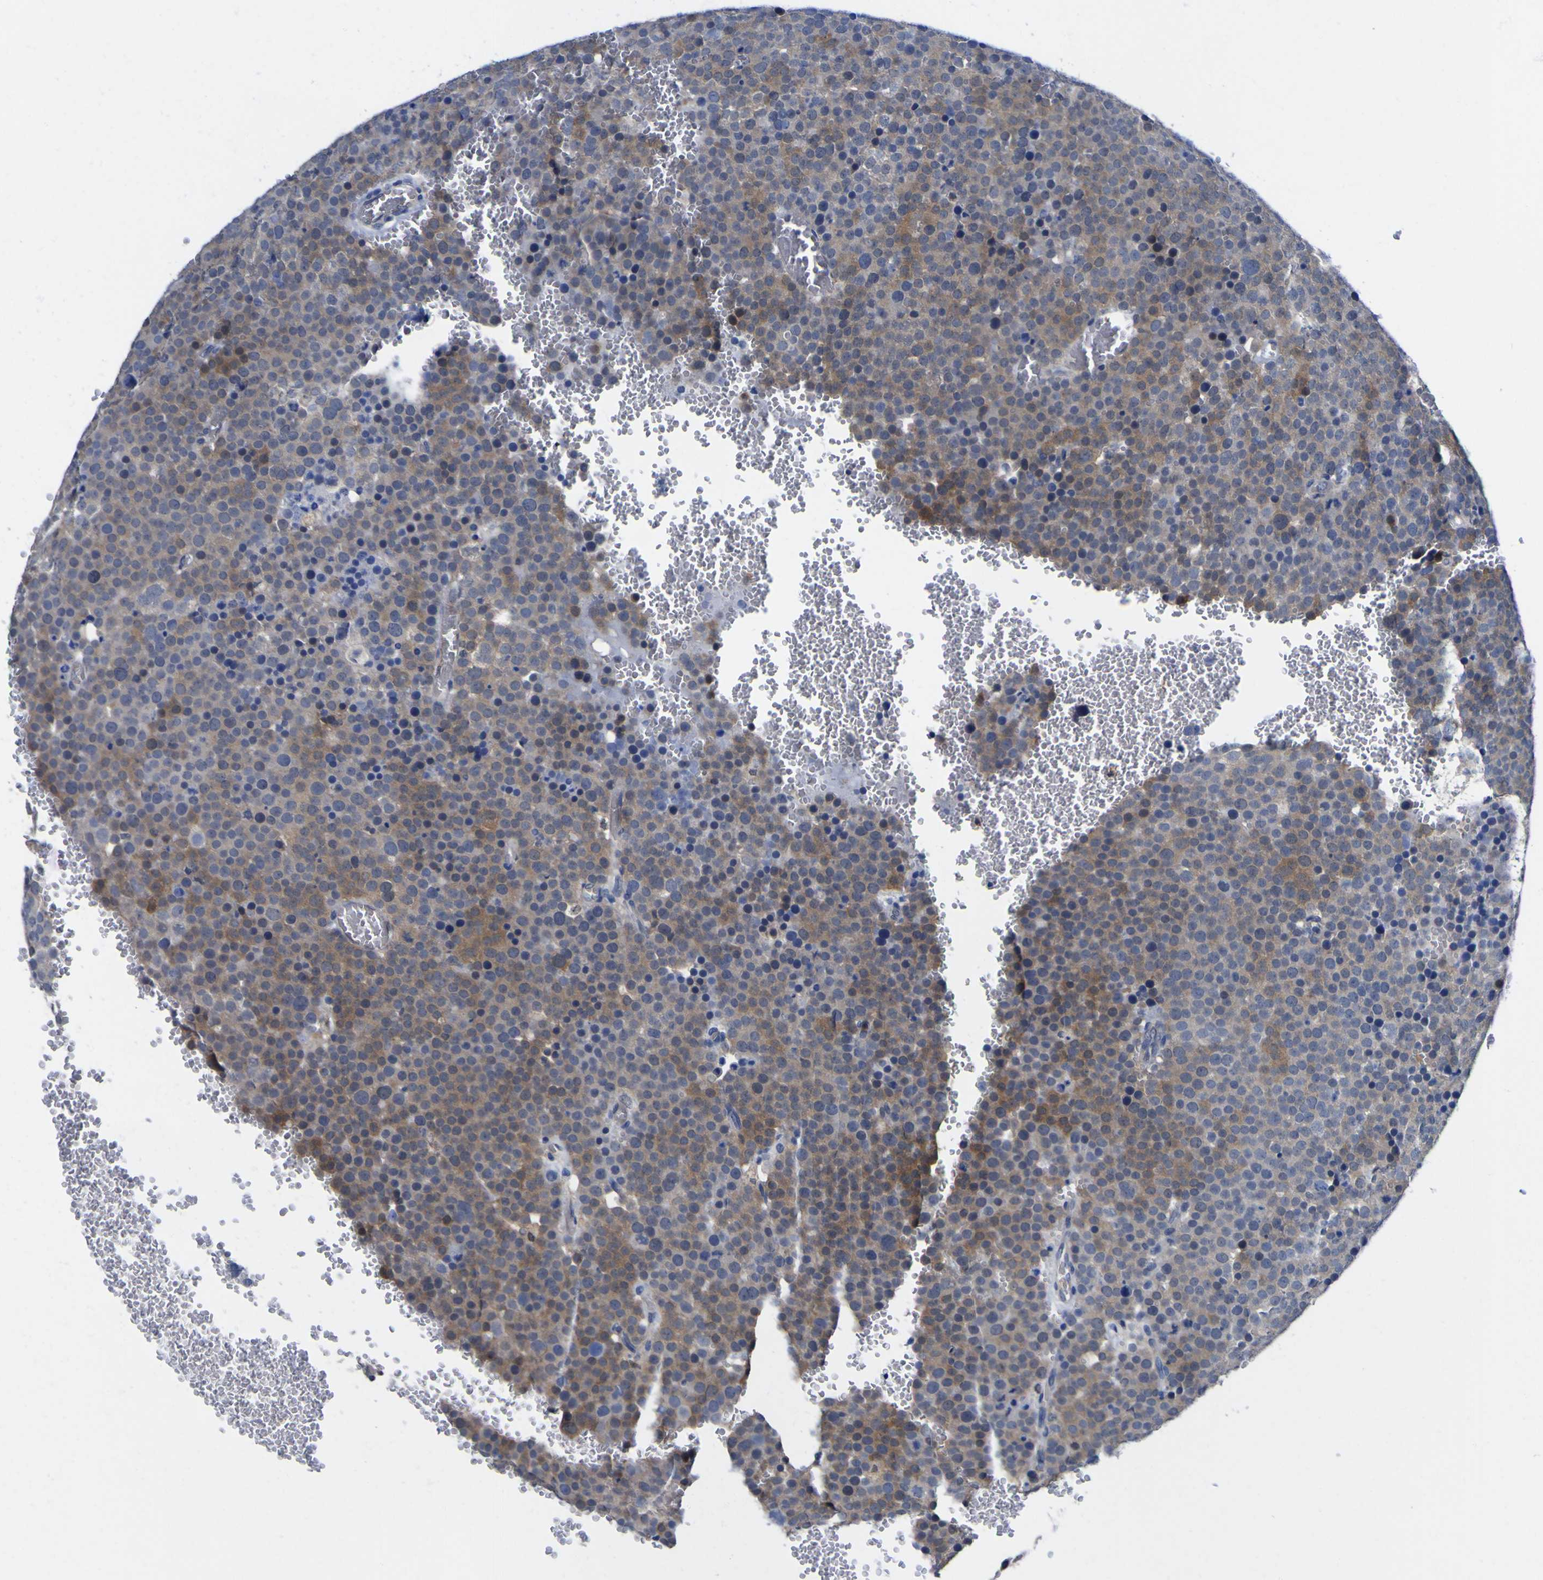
{"staining": {"intensity": "moderate", "quantity": "25%-75%", "location": "cytoplasmic/membranous"}, "tissue": "testis cancer", "cell_type": "Tumor cells", "image_type": "cancer", "snomed": [{"axis": "morphology", "description": "Seminoma, NOS"}, {"axis": "topography", "description": "Testis"}], "caption": "The immunohistochemical stain highlights moderate cytoplasmic/membranous positivity in tumor cells of testis seminoma tissue.", "gene": "CASP6", "patient": {"sex": "male", "age": 71}}